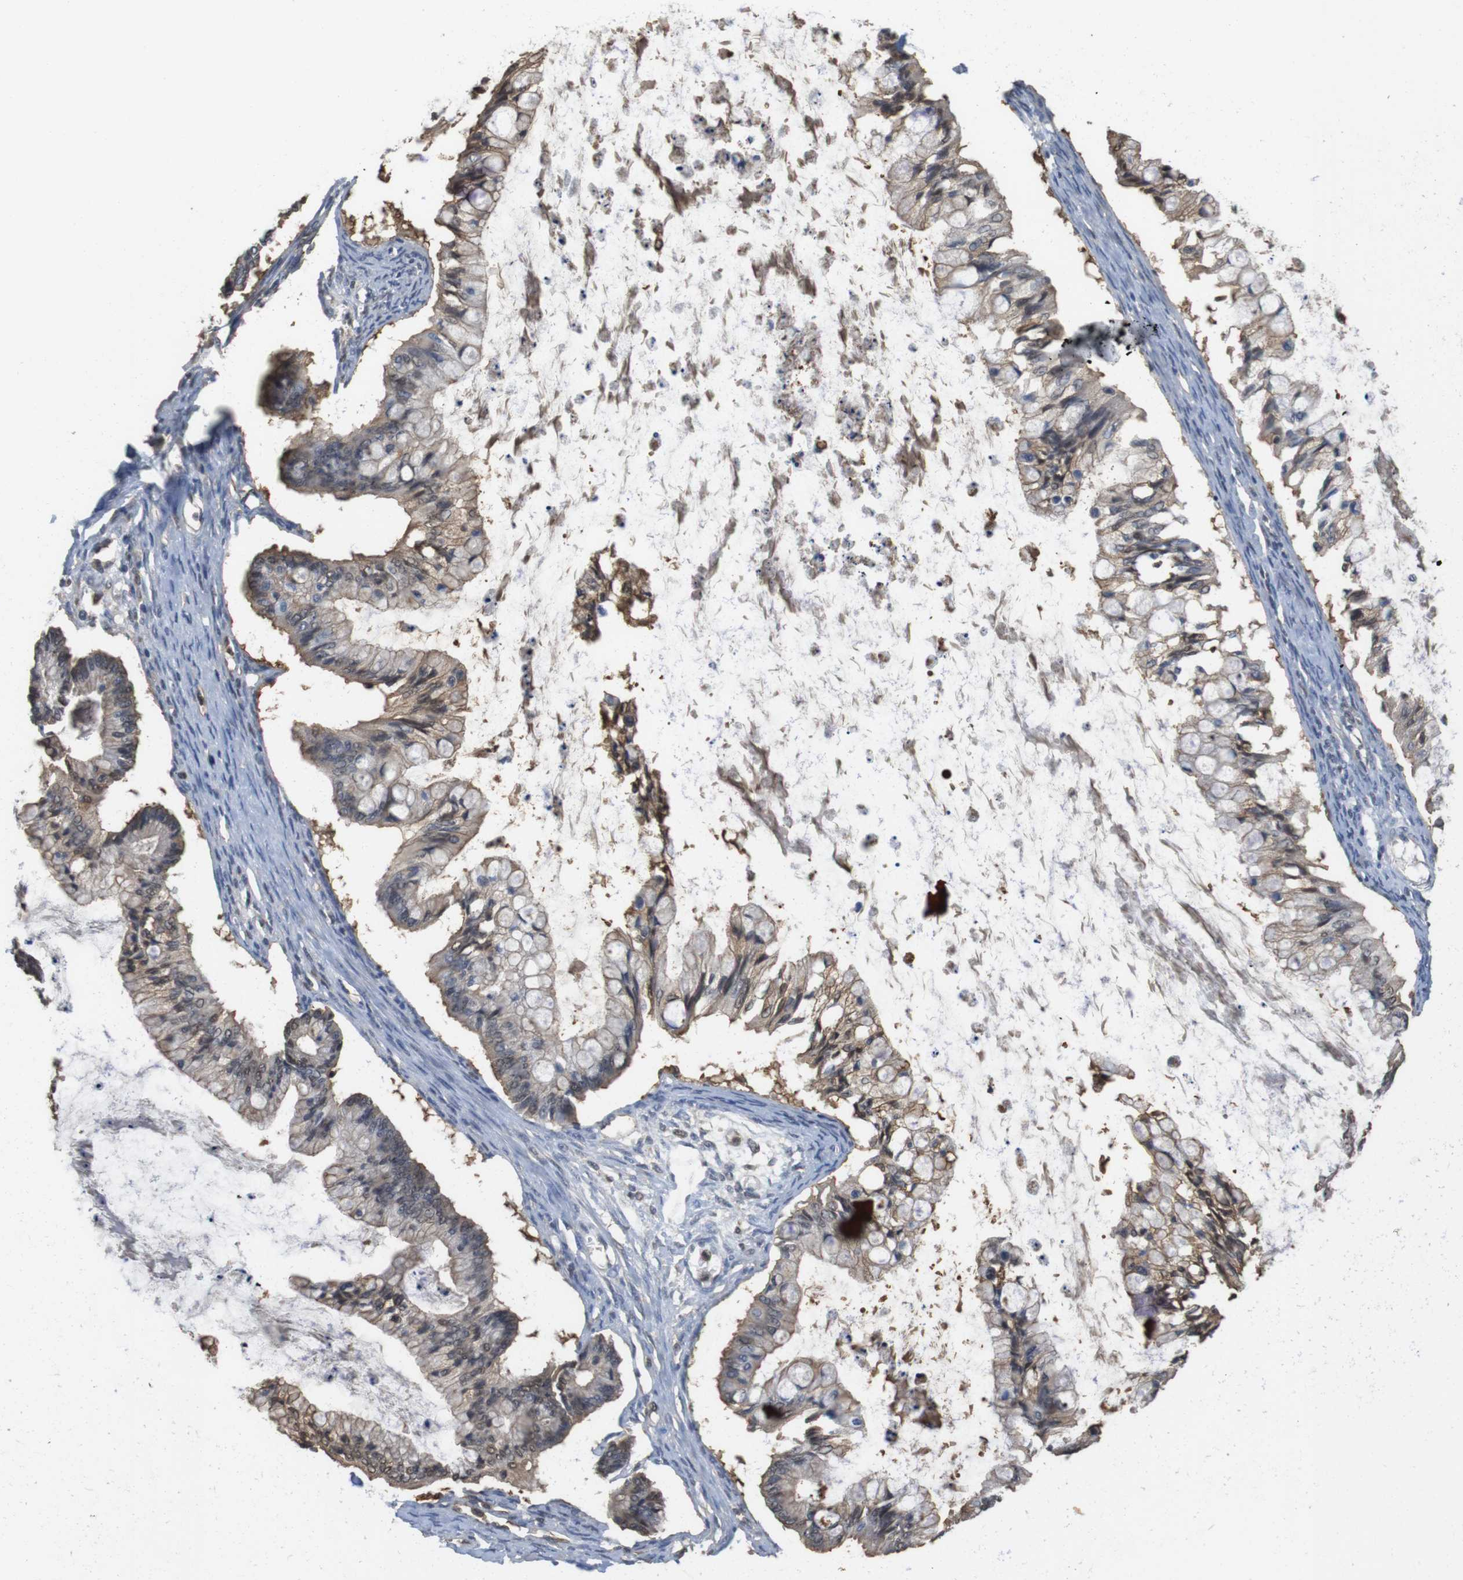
{"staining": {"intensity": "weak", "quantity": "<25%", "location": "cytoplasmic/membranous,nuclear"}, "tissue": "ovarian cancer", "cell_type": "Tumor cells", "image_type": "cancer", "snomed": [{"axis": "morphology", "description": "Cystadenocarcinoma, mucinous, NOS"}, {"axis": "topography", "description": "Ovary"}], "caption": "Immunohistochemical staining of human mucinous cystadenocarcinoma (ovarian) reveals no significant expression in tumor cells. Nuclei are stained in blue.", "gene": "LDHA", "patient": {"sex": "female", "age": 57}}